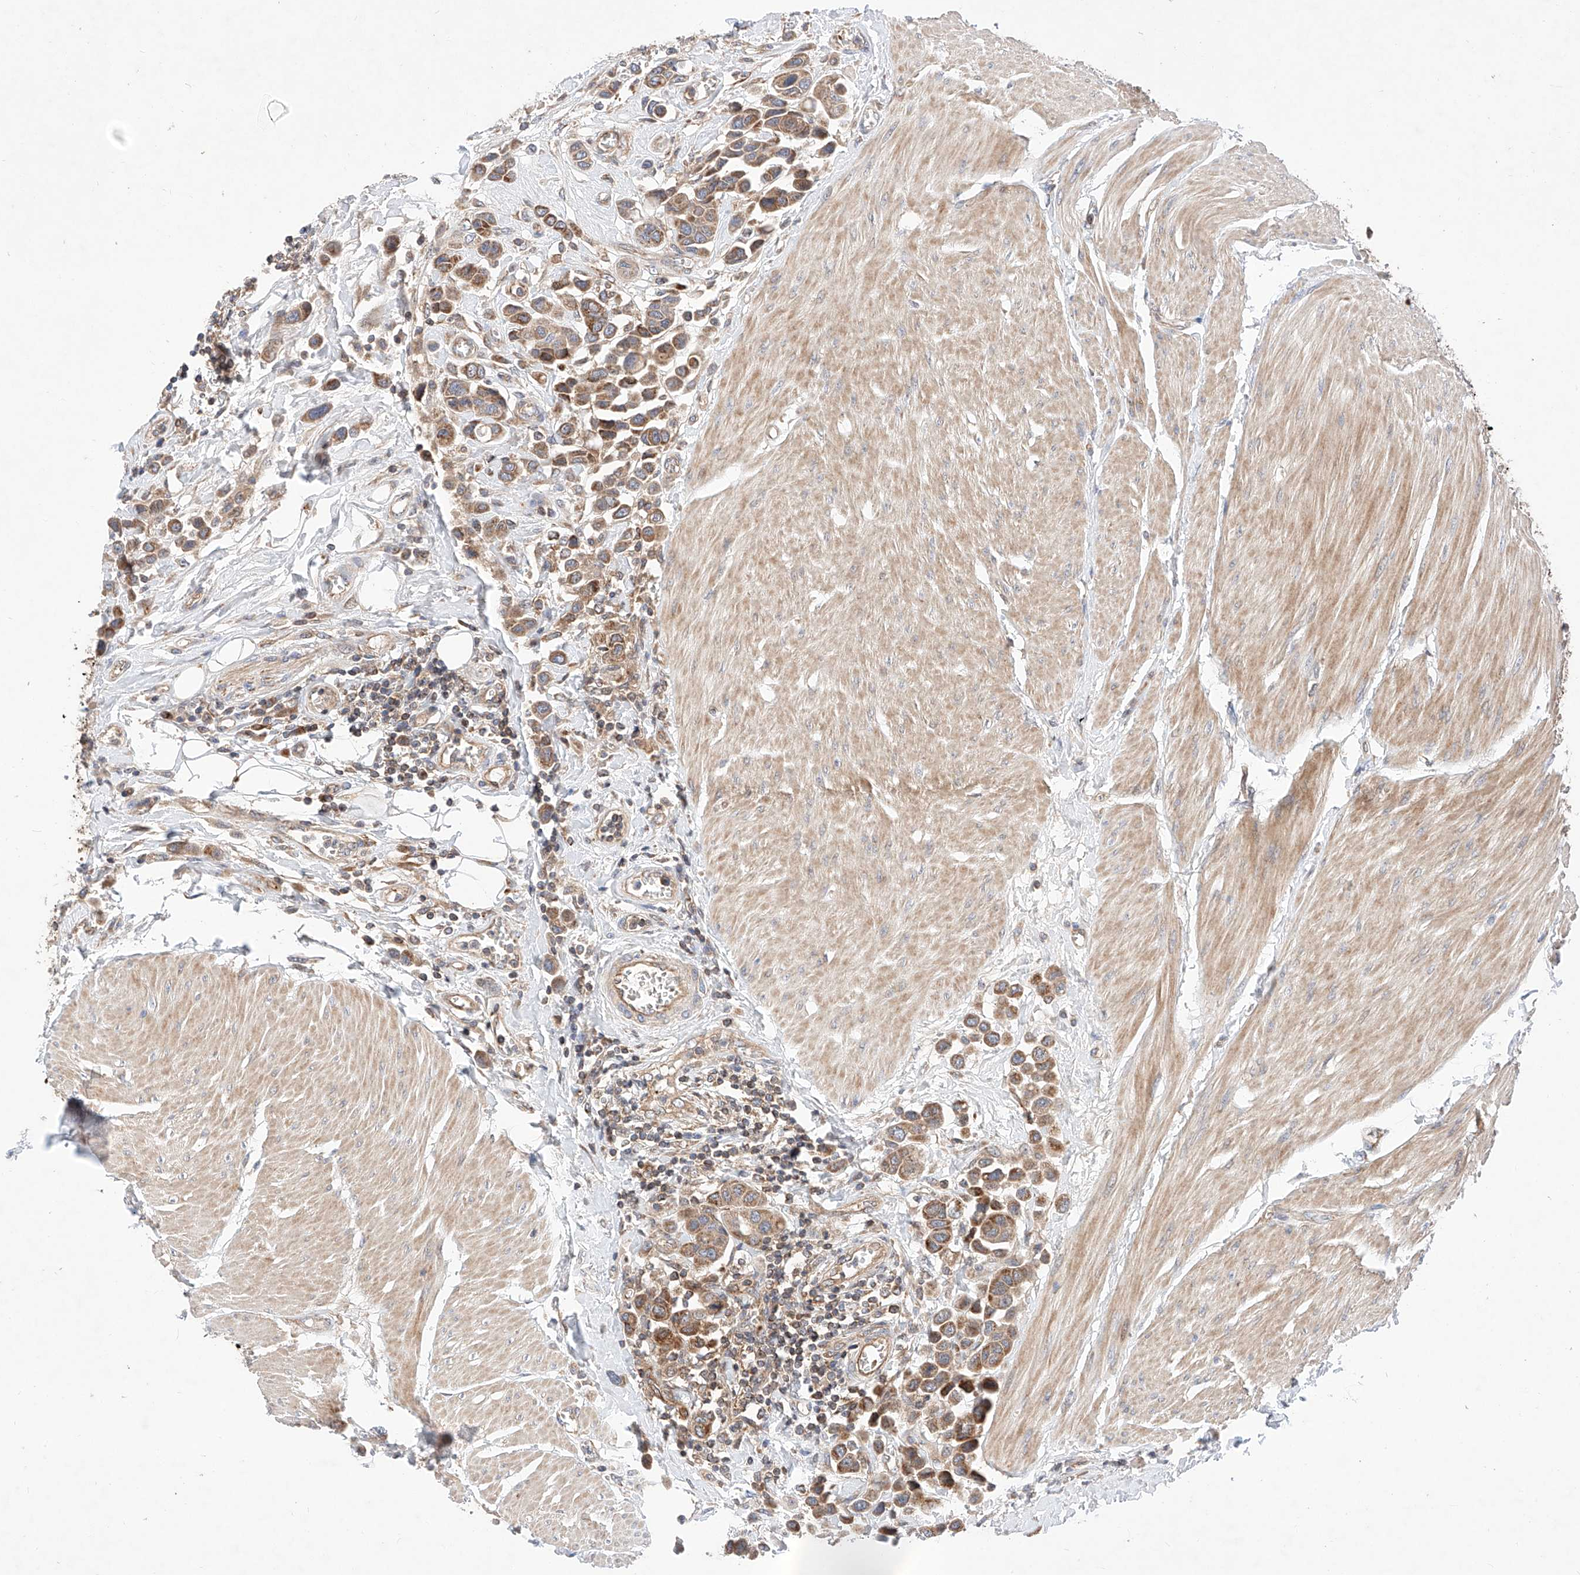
{"staining": {"intensity": "moderate", "quantity": ">75%", "location": "cytoplasmic/membranous"}, "tissue": "urothelial cancer", "cell_type": "Tumor cells", "image_type": "cancer", "snomed": [{"axis": "morphology", "description": "Urothelial carcinoma, High grade"}, {"axis": "topography", "description": "Urinary bladder"}], "caption": "An image showing moderate cytoplasmic/membranous expression in approximately >75% of tumor cells in urothelial cancer, as visualized by brown immunohistochemical staining.", "gene": "NR1D1", "patient": {"sex": "male", "age": 50}}